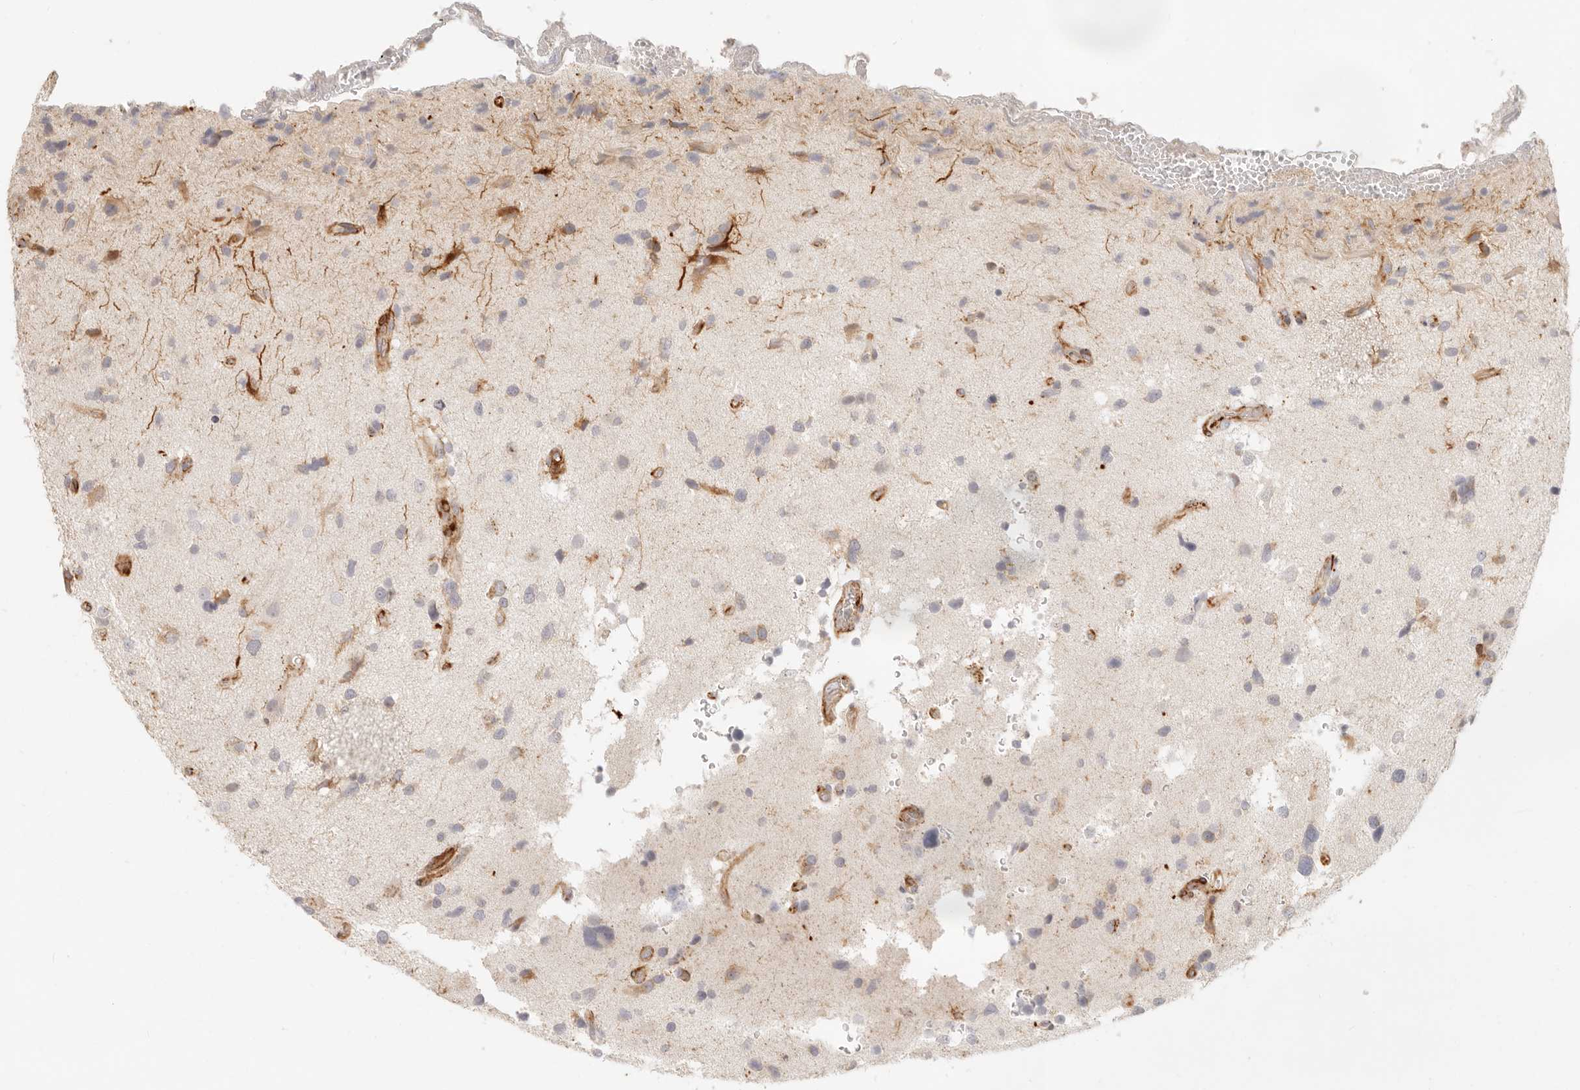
{"staining": {"intensity": "weak", "quantity": "<25%", "location": "cytoplasmic/membranous"}, "tissue": "glioma", "cell_type": "Tumor cells", "image_type": "cancer", "snomed": [{"axis": "morphology", "description": "Glioma, malignant, High grade"}, {"axis": "topography", "description": "Brain"}], "caption": "This histopathology image is of glioma stained with immunohistochemistry to label a protein in brown with the nuclei are counter-stained blue. There is no staining in tumor cells.", "gene": "SASS6", "patient": {"sex": "male", "age": 33}}